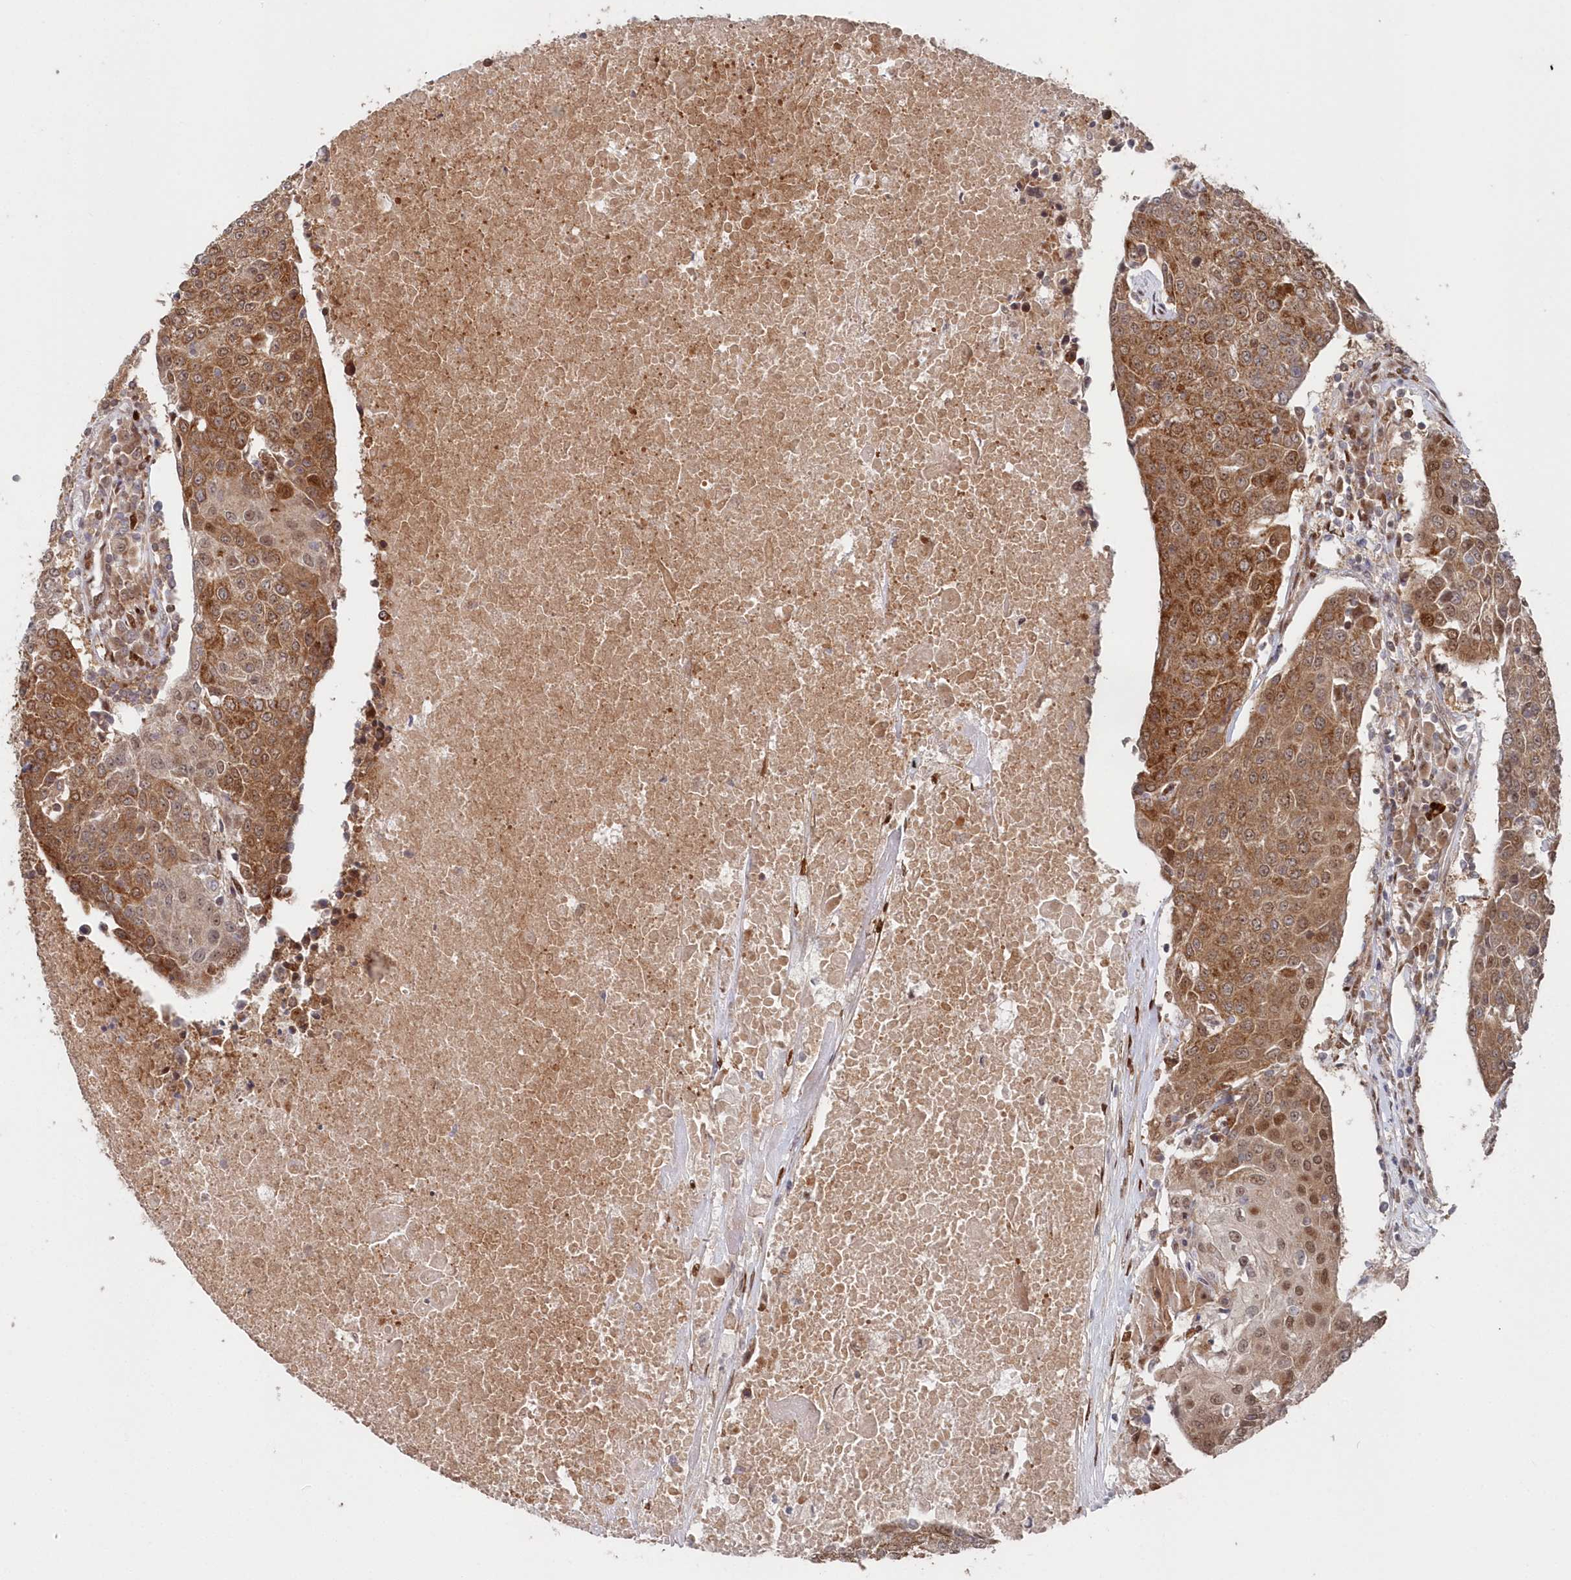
{"staining": {"intensity": "moderate", "quantity": ">75%", "location": "cytoplasmic/membranous,nuclear"}, "tissue": "urothelial cancer", "cell_type": "Tumor cells", "image_type": "cancer", "snomed": [{"axis": "morphology", "description": "Urothelial carcinoma, High grade"}, {"axis": "topography", "description": "Urinary bladder"}], "caption": "Tumor cells exhibit medium levels of moderate cytoplasmic/membranous and nuclear positivity in about >75% of cells in human urothelial cancer. (brown staining indicates protein expression, while blue staining denotes nuclei).", "gene": "ABHD14B", "patient": {"sex": "female", "age": 85}}